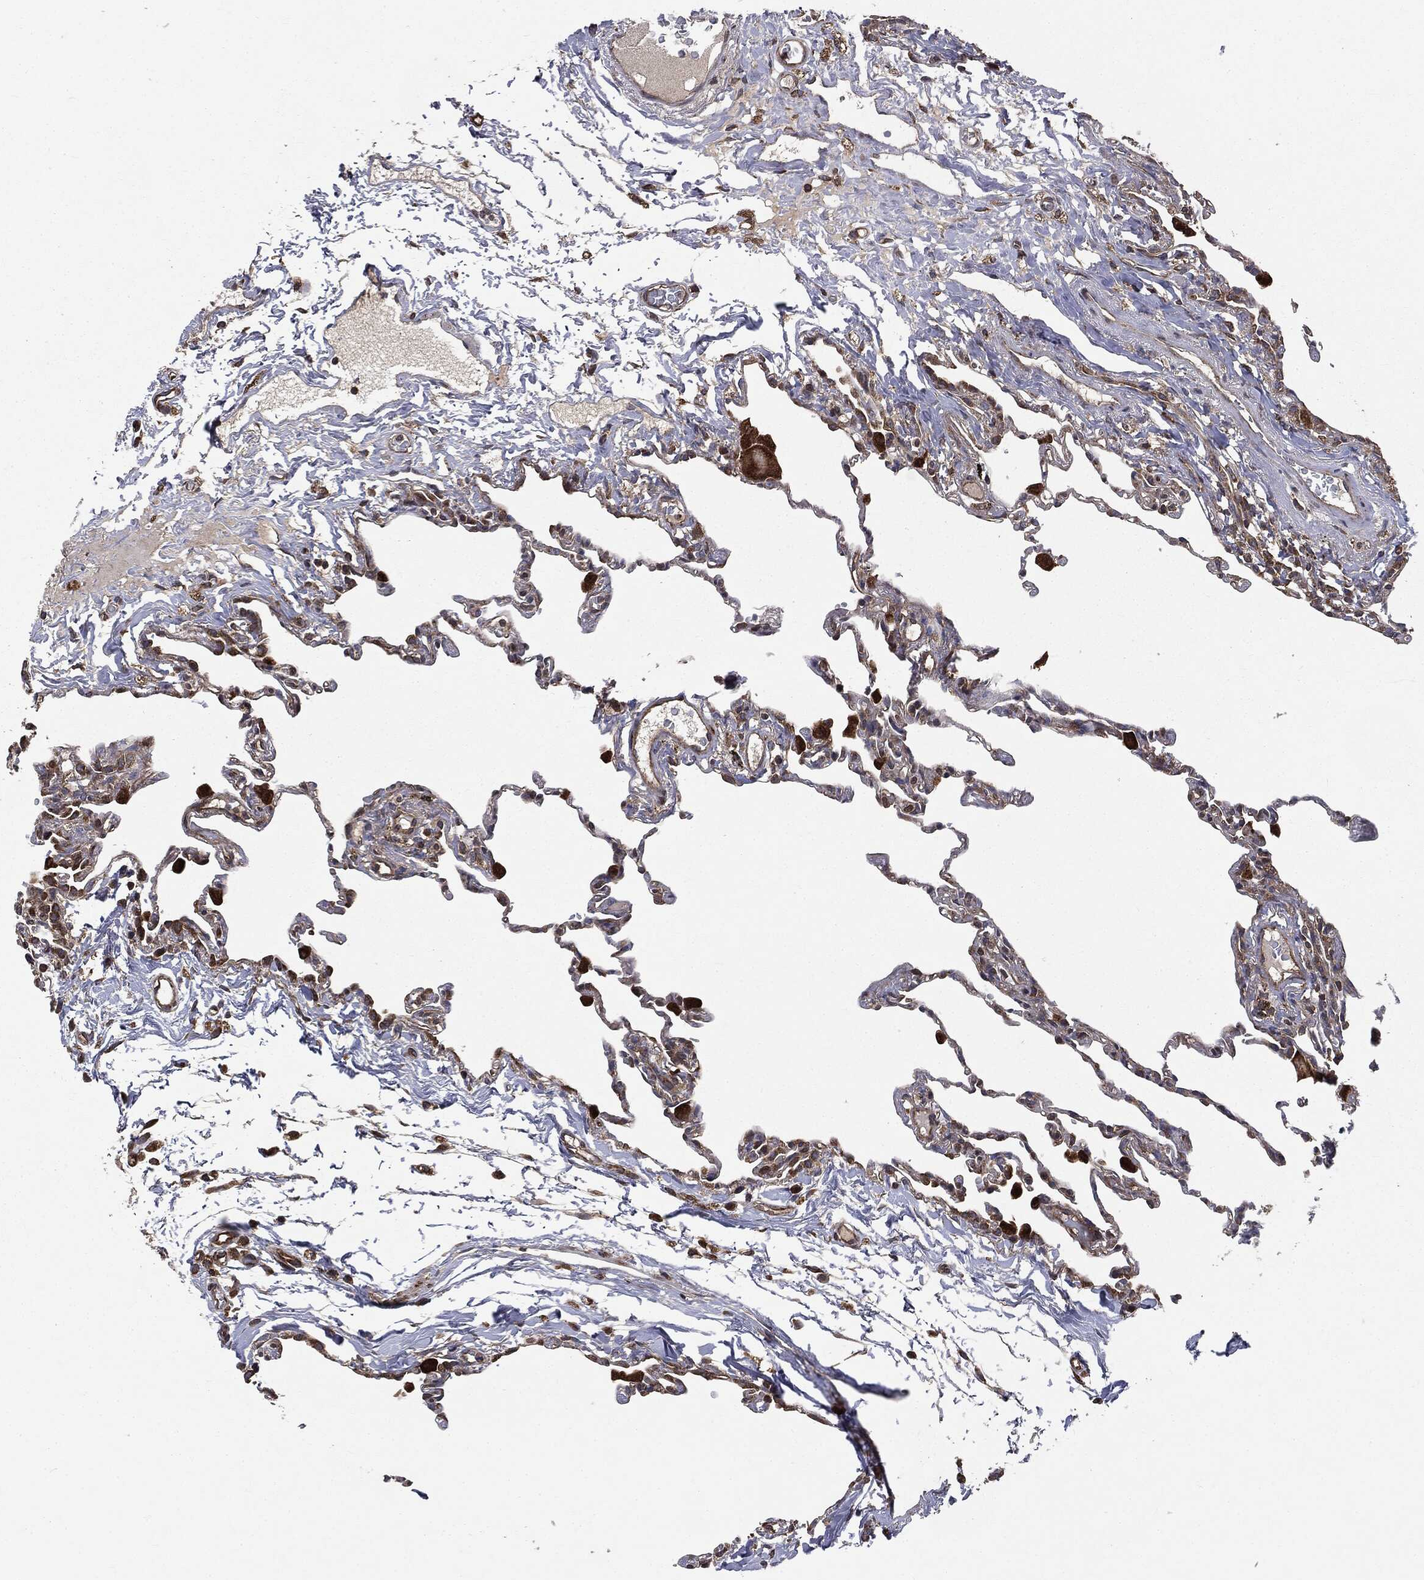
{"staining": {"intensity": "moderate", "quantity": "25%-75%", "location": "cytoplasmic/membranous"}, "tissue": "lung", "cell_type": "Alveolar cells", "image_type": "normal", "snomed": [{"axis": "morphology", "description": "Normal tissue, NOS"}, {"axis": "topography", "description": "Lung"}], "caption": "This micrograph shows immunohistochemistry (IHC) staining of unremarkable lung, with medium moderate cytoplasmic/membranous positivity in about 25%-75% of alveolar cells.", "gene": "PLOD3", "patient": {"sex": "female", "age": 57}}